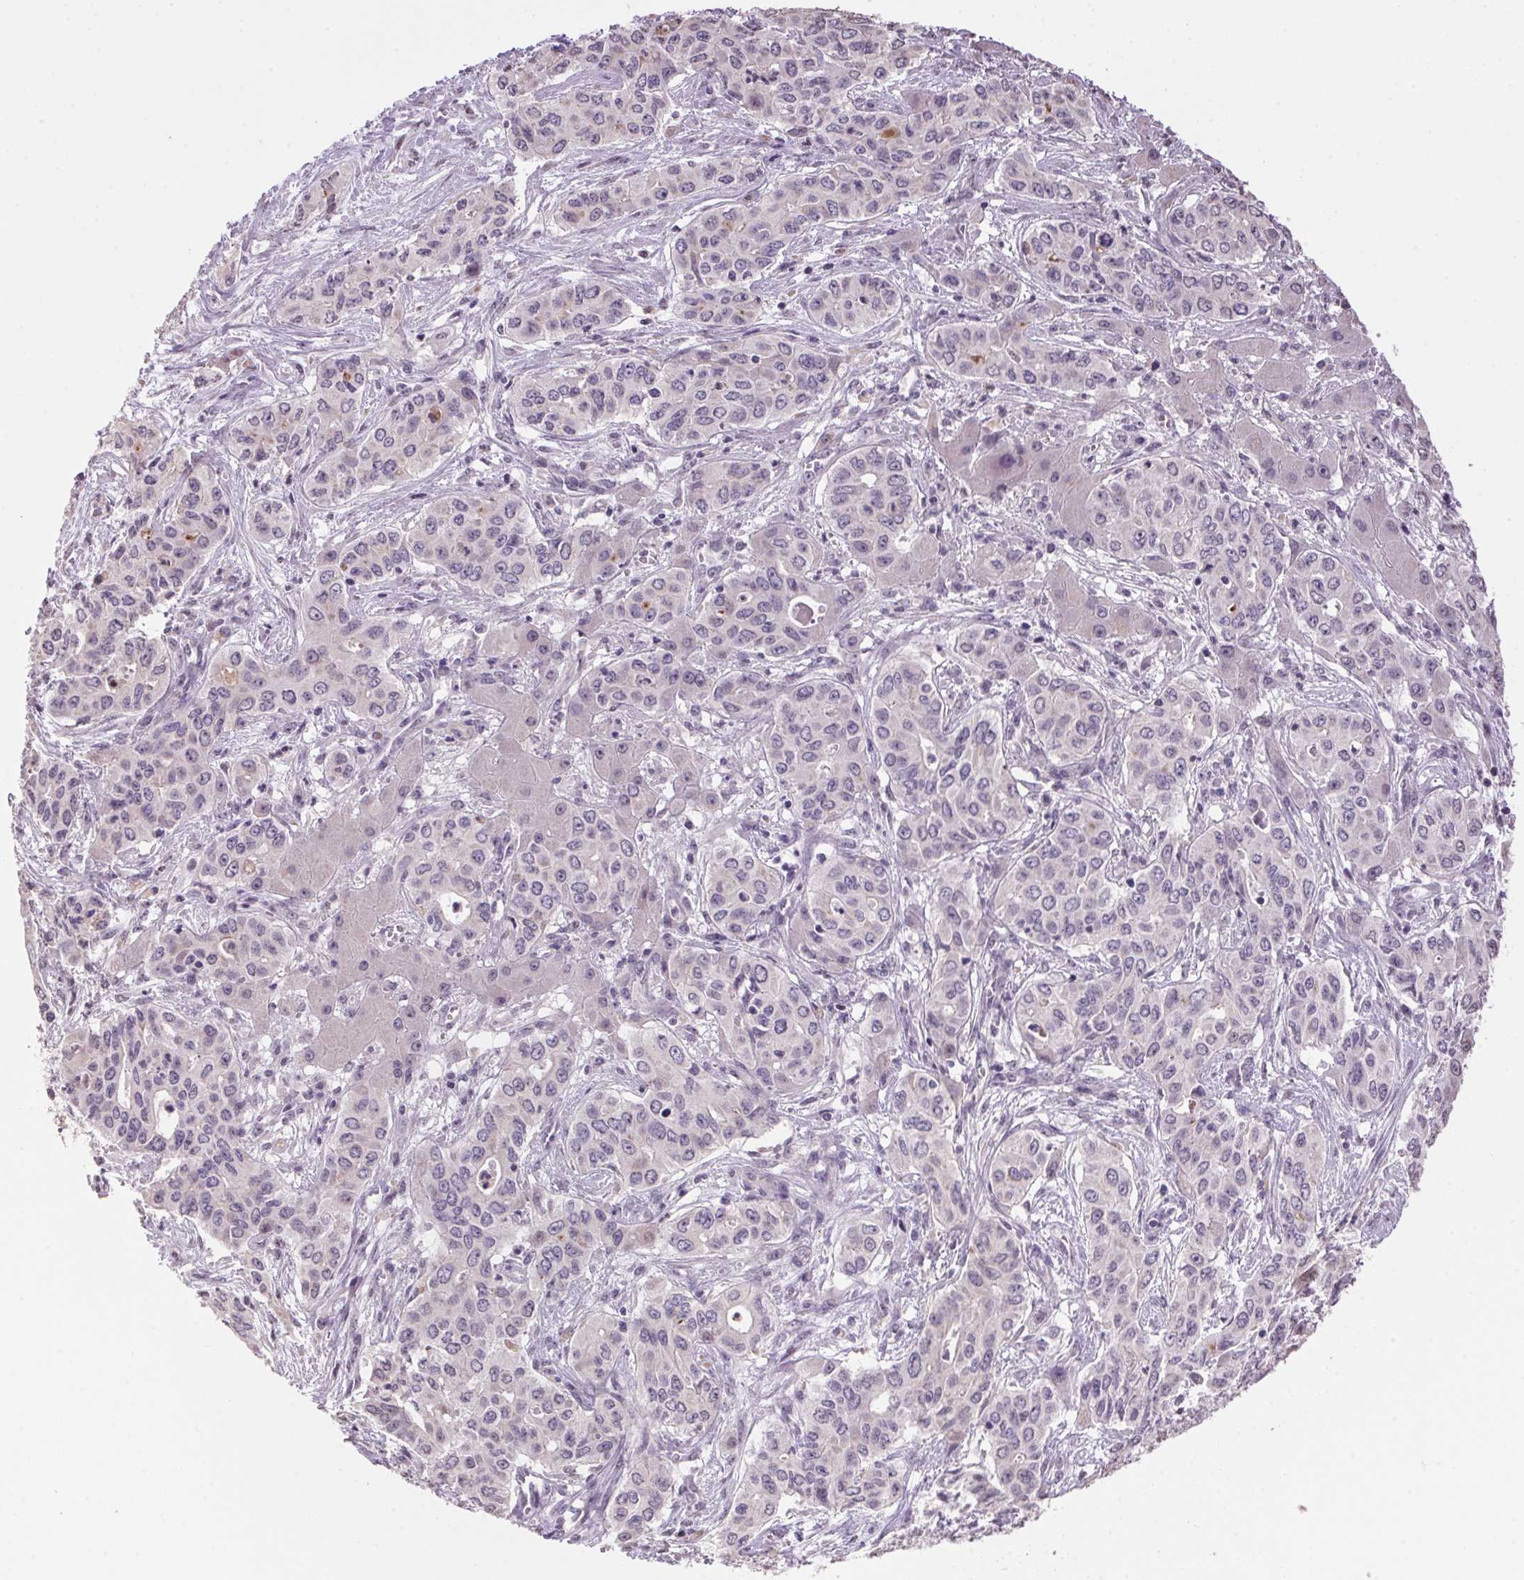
{"staining": {"intensity": "negative", "quantity": "none", "location": "none"}, "tissue": "liver cancer", "cell_type": "Tumor cells", "image_type": "cancer", "snomed": [{"axis": "morphology", "description": "Cholangiocarcinoma"}, {"axis": "topography", "description": "Liver"}], "caption": "Tumor cells show no significant staining in liver cancer (cholangiocarcinoma).", "gene": "VWA3B", "patient": {"sex": "female", "age": 65}}